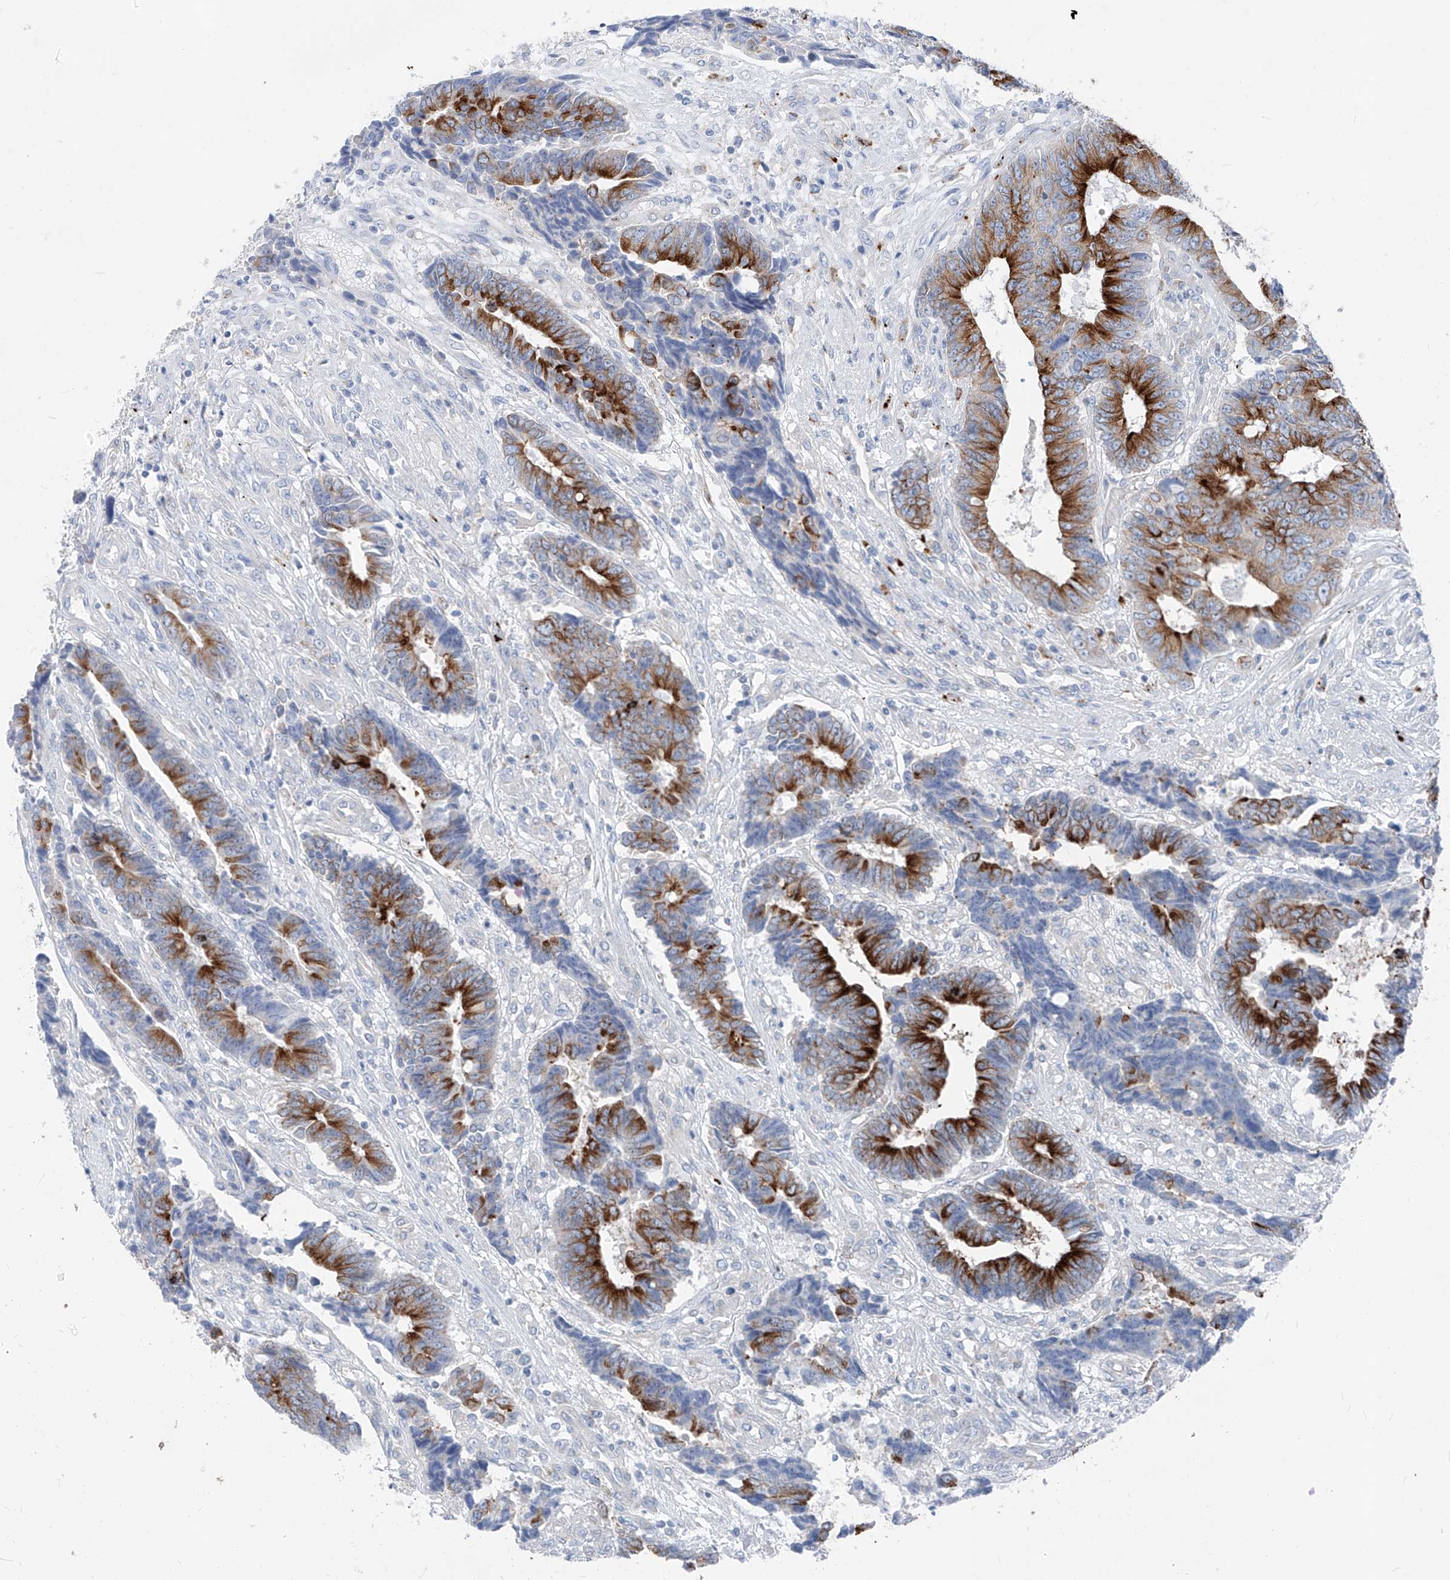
{"staining": {"intensity": "strong", "quantity": "25%-75%", "location": "cytoplasmic/membranous"}, "tissue": "colorectal cancer", "cell_type": "Tumor cells", "image_type": "cancer", "snomed": [{"axis": "morphology", "description": "Adenocarcinoma, NOS"}, {"axis": "topography", "description": "Rectum"}], "caption": "The image demonstrates a brown stain indicating the presence of a protein in the cytoplasmic/membranous of tumor cells in adenocarcinoma (colorectal). The protein is stained brown, and the nuclei are stained in blue (DAB (3,3'-diaminobenzidine) IHC with brightfield microscopy, high magnification).", "gene": "GPR137C", "patient": {"sex": "male", "age": 84}}